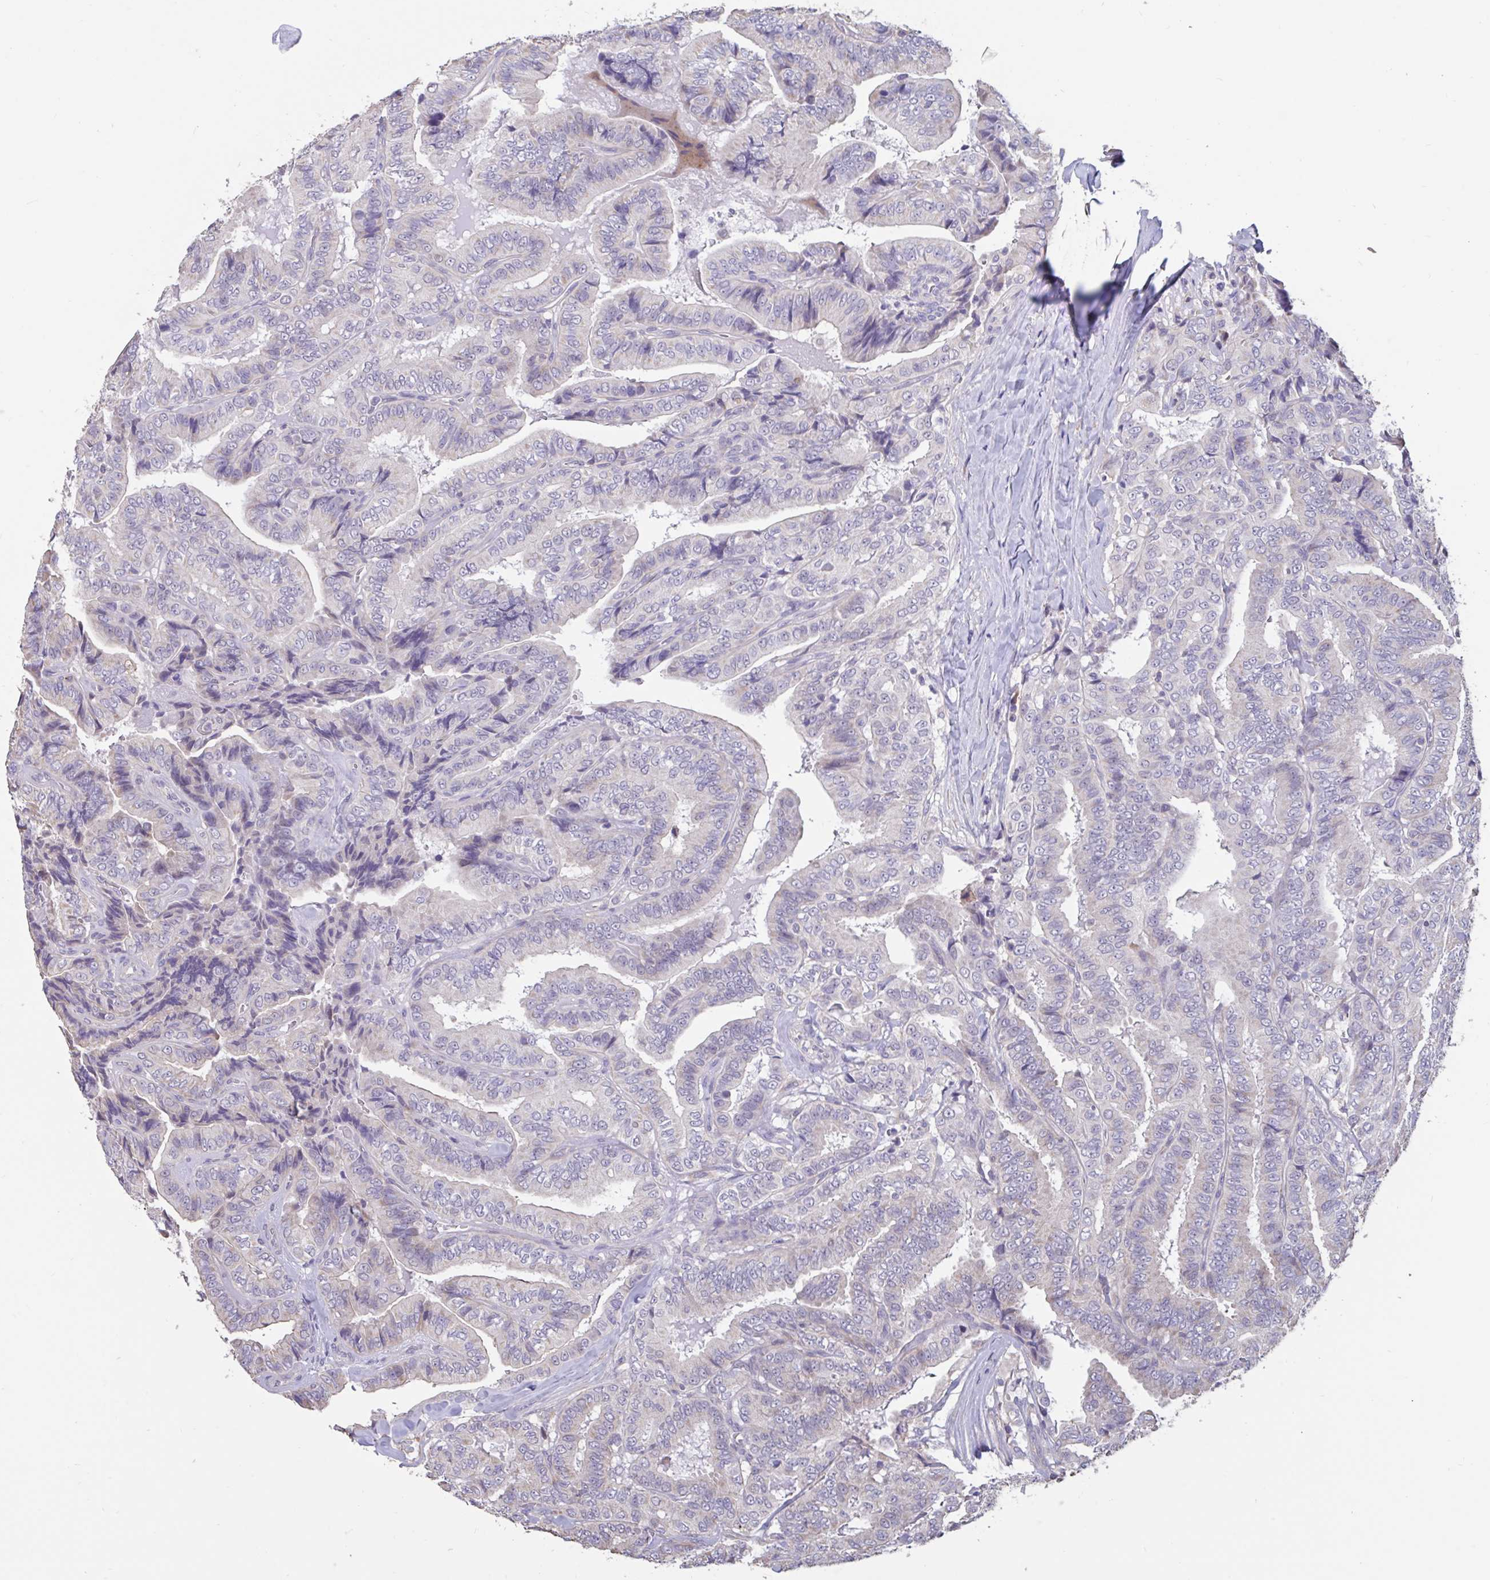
{"staining": {"intensity": "negative", "quantity": "none", "location": "none"}, "tissue": "thyroid cancer", "cell_type": "Tumor cells", "image_type": "cancer", "snomed": [{"axis": "morphology", "description": "Papillary adenocarcinoma, NOS"}, {"axis": "topography", "description": "Thyroid gland"}], "caption": "A photomicrograph of human thyroid papillary adenocarcinoma is negative for staining in tumor cells. Nuclei are stained in blue.", "gene": "DDX39A", "patient": {"sex": "male", "age": 61}}